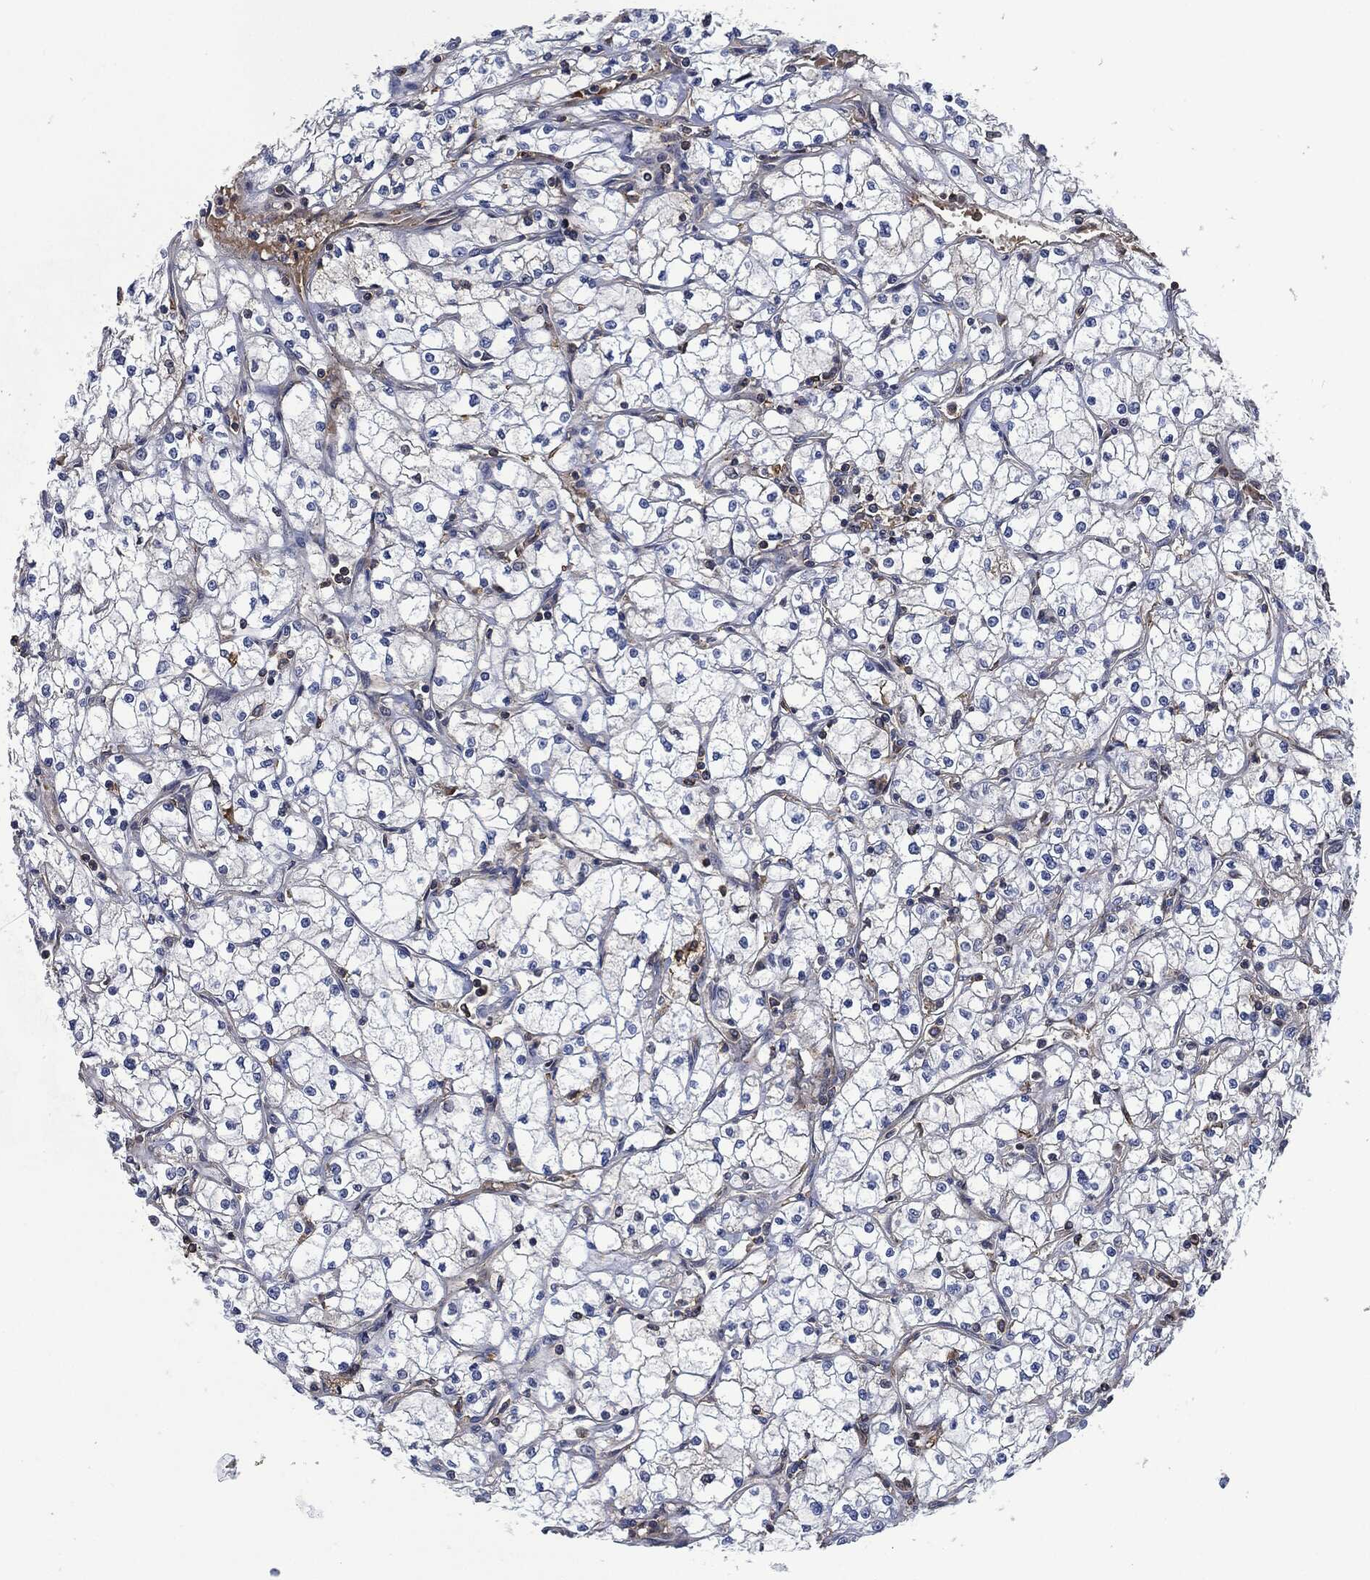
{"staining": {"intensity": "negative", "quantity": "none", "location": "none"}, "tissue": "renal cancer", "cell_type": "Tumor cells", "image_type": "cancer", "snomed": [{"axis": "morphology", "description": "Adenocarcinoma, NOS"}, {"axis": "topography", "description": "Kidney"}], "caption": "This is an IHC photomicrograph of renal cancer (adenocarcinoma). There is no positivity in tumor cells.", "gene": "LGALS9", "patient": {"sex": "male", "age": 67}}